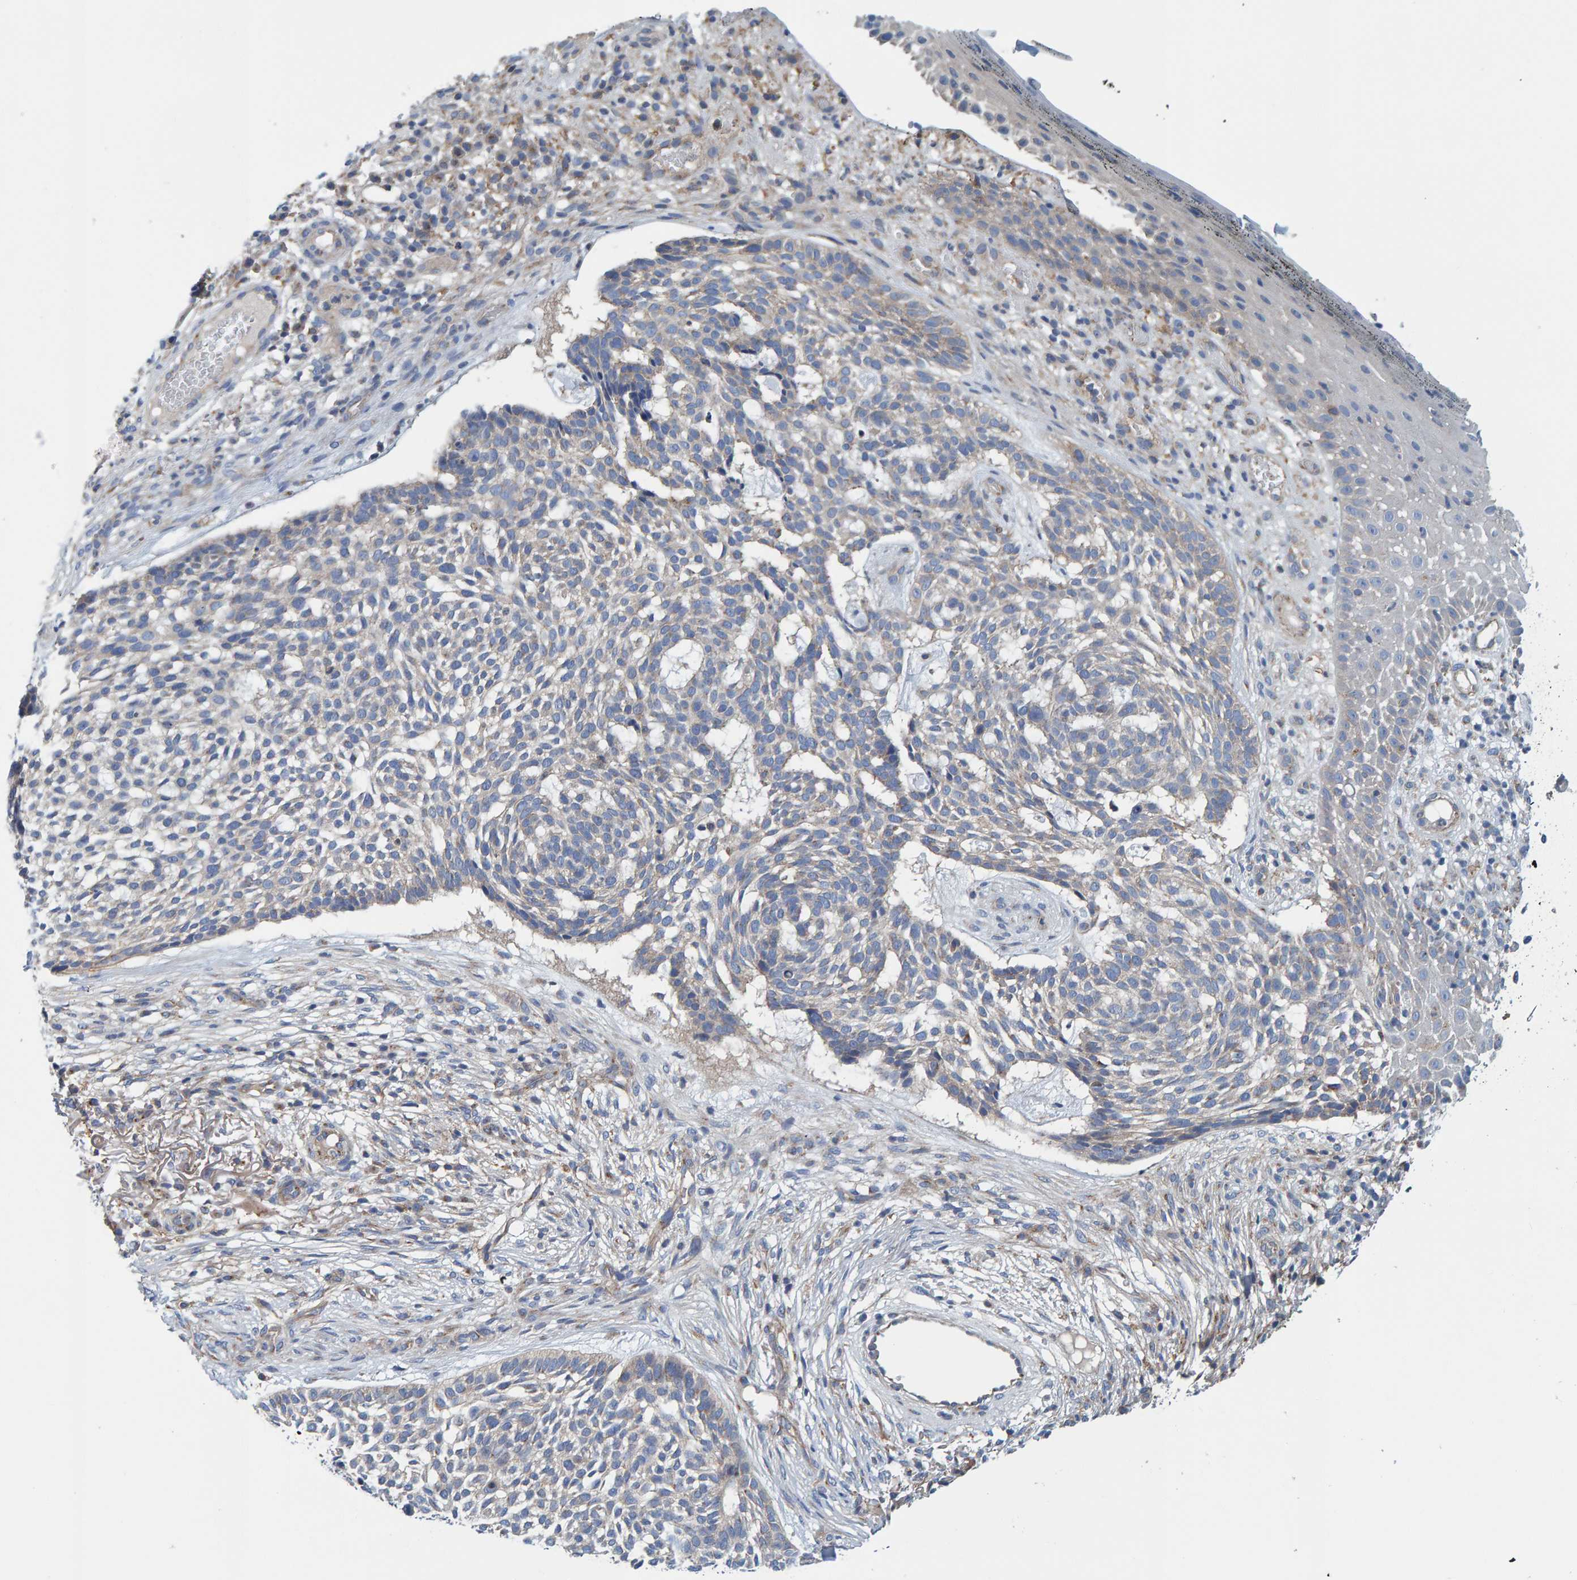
{"staining": {"intensity": "weak", "quantity": "<25%", "location": "cytoplasmic/membranous"}, "tissue": "skin cancer", "cell_type": "Tumor cells", "image_type": "cancer", "snomed": [{"axis": "morphology", "description": "Basal cell carcinoma"}, {"axis": "topography", "description": "Skin"}], "caption": "An IHC image of basal cell carcinoma (skin) is shown. There is no staining in tumor cells of basal cell carcinoma (skin).", "gene": "MKLN1", "patient": {"sex": "female", "age": 64}}